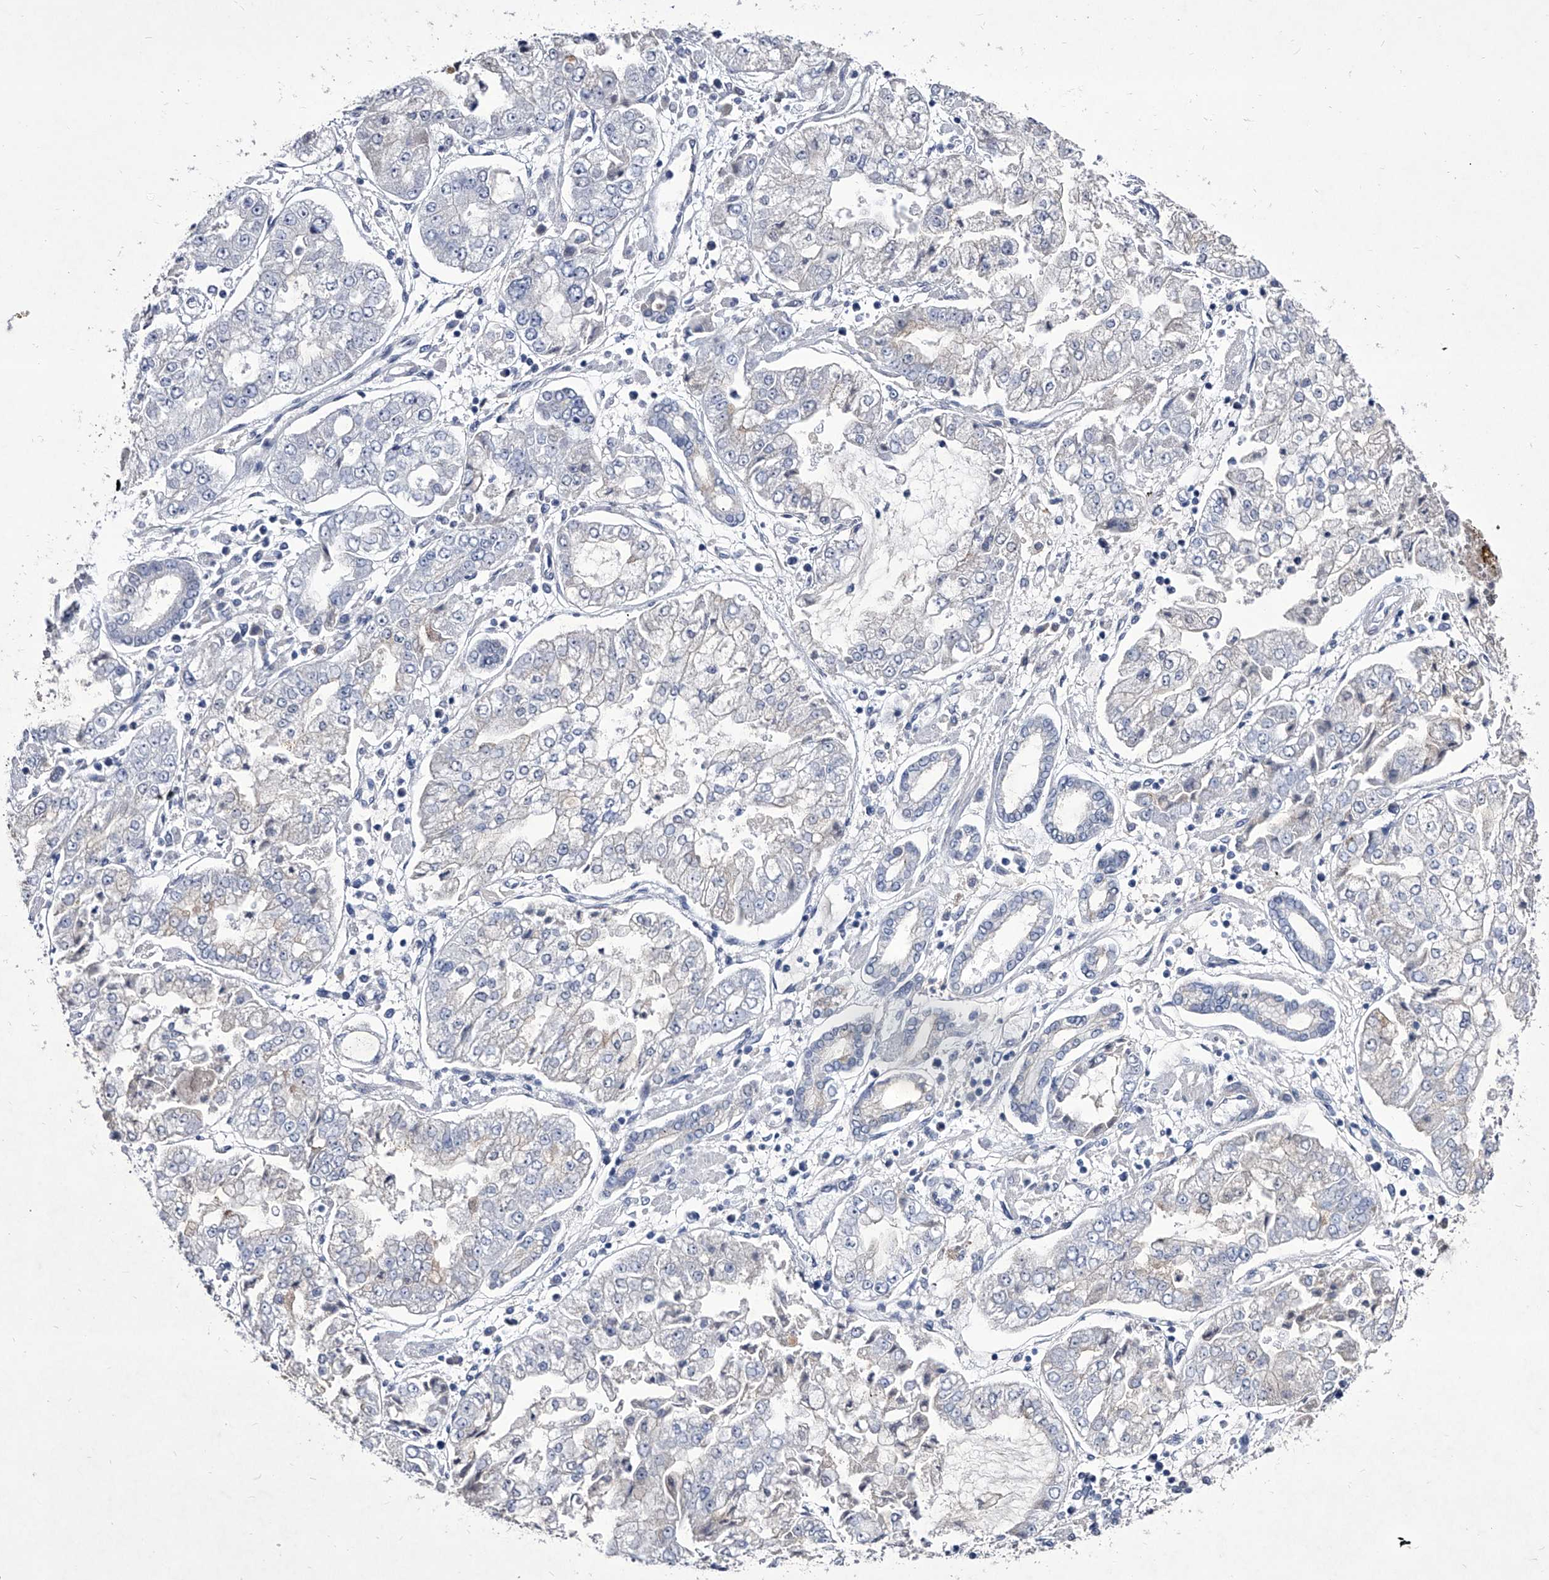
{"staining": {"intensity": "negative", "quantity": "none", "location": "none"}, "tissue": "stomach cancer", "cell_type": "Tumor cells", "image_type": "cancer", "snomed": [{"axis": "morphology", "description": "Adenocarcinoma, NOS"}, {"axis": "topography", "description": "Stomach"}], "caption": "DAB immunohistochemical staining of stomach cancer (adenocarcinoma) exhibits no significant expression in tumor cells.", "gene": "CRISP2", "patient": {"sex": "male", "age": 76}}